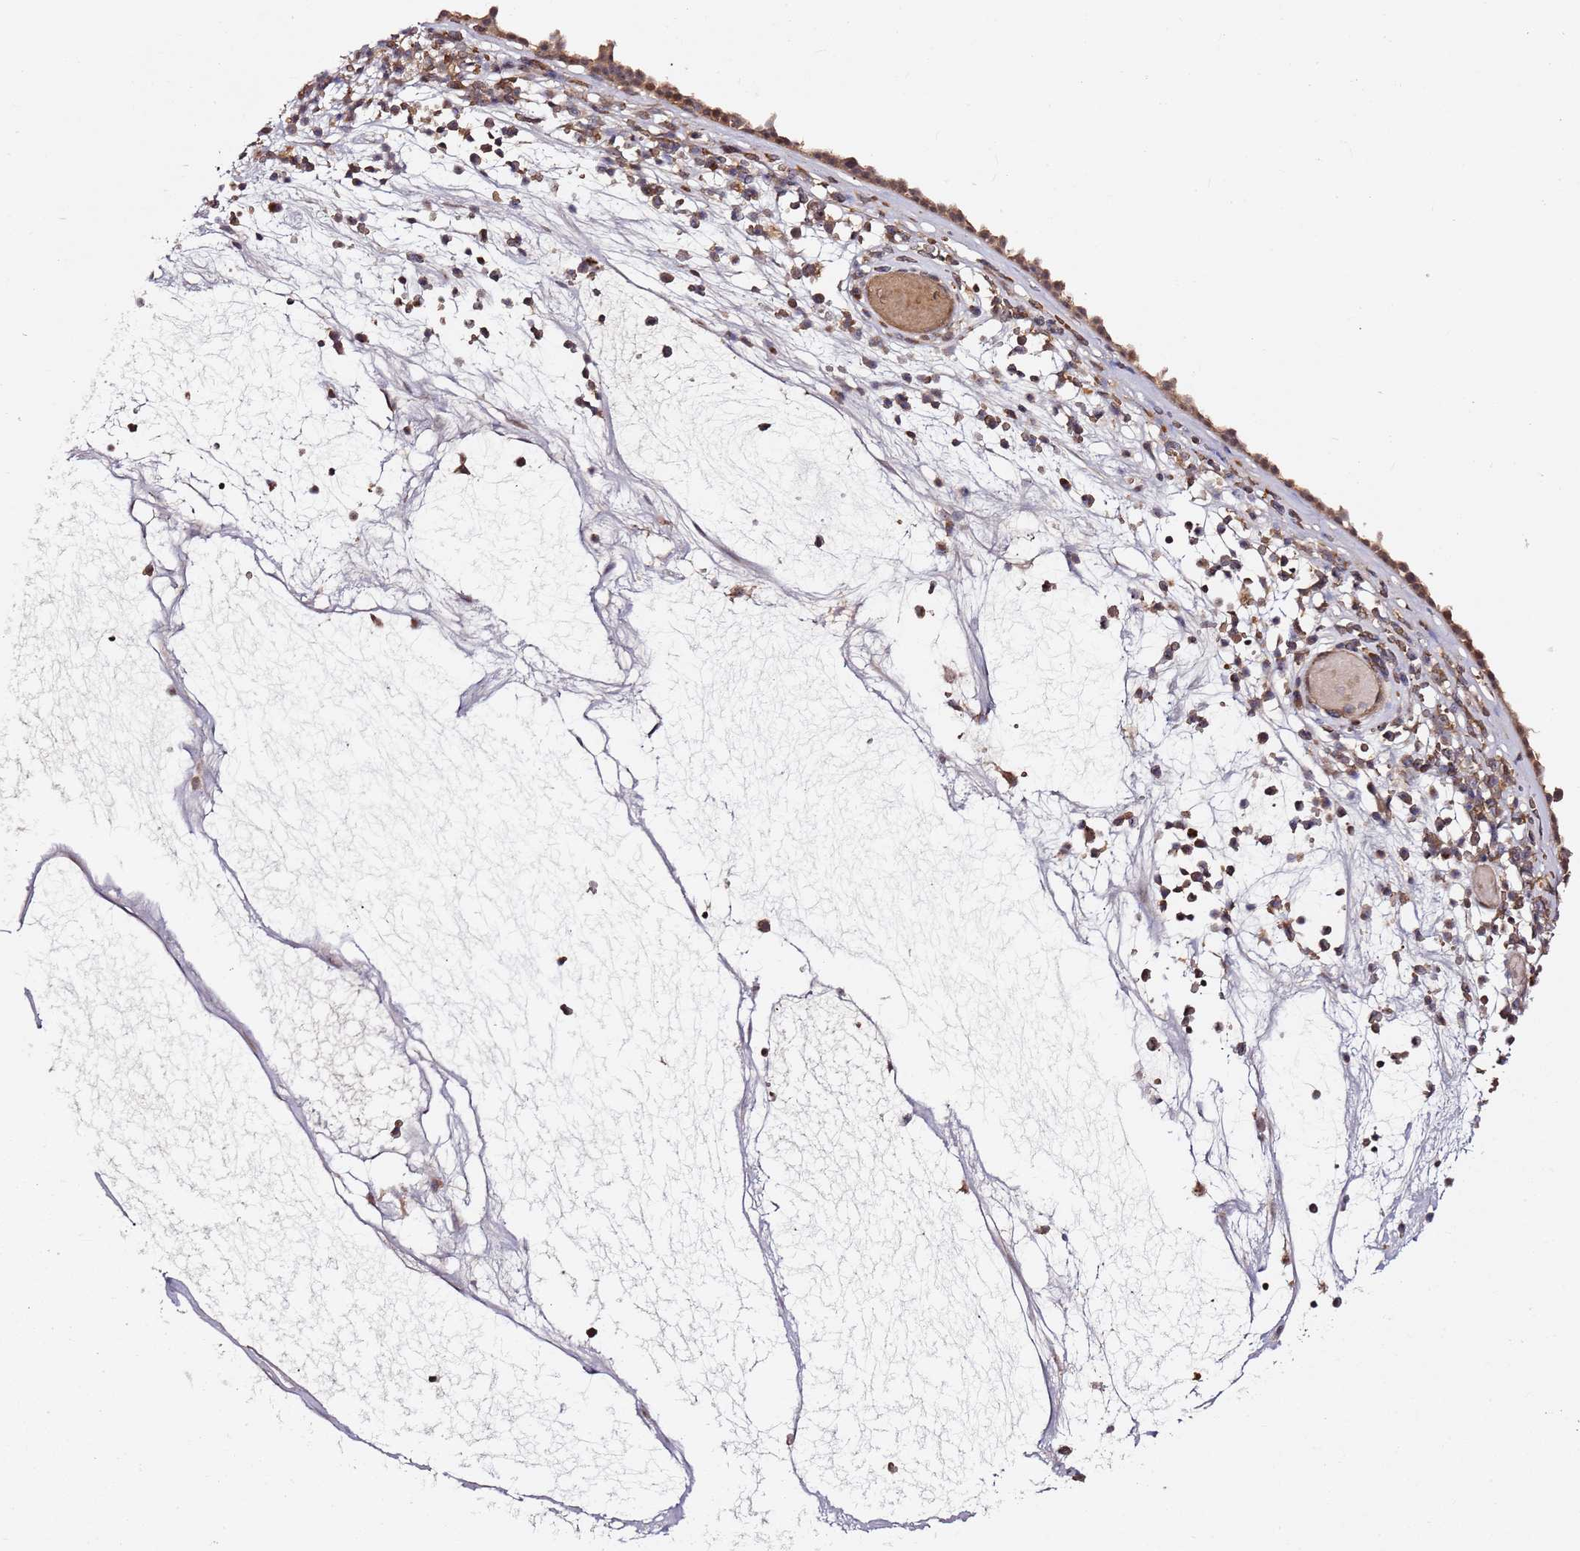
{"staining": {"intensity": "moderate", "quantity": ">75%", "location": "cytoplasmic/membranous,nuclear"}, "tissue": "nasopharynx", "cell_type": "Respiratory epithelial cells", "image_type": "normal", "snomed": [{"axis": "morphology", "description": "Normal tissue, NOS"}, {"axis": "morphology", "description": "Inflammation, NOS"}, {"axis": "topography", "description": "Nasopharynx"}], "caption": "Respiratory epithelial cells demonstrate medium levels of moderate cytoplasmic/membranous,nuclear staining in approximately >75% of cells in unremarkable human nasopharynx.", "gene": "PRMT7", "patient": {"sex": "male", "age": 70}}